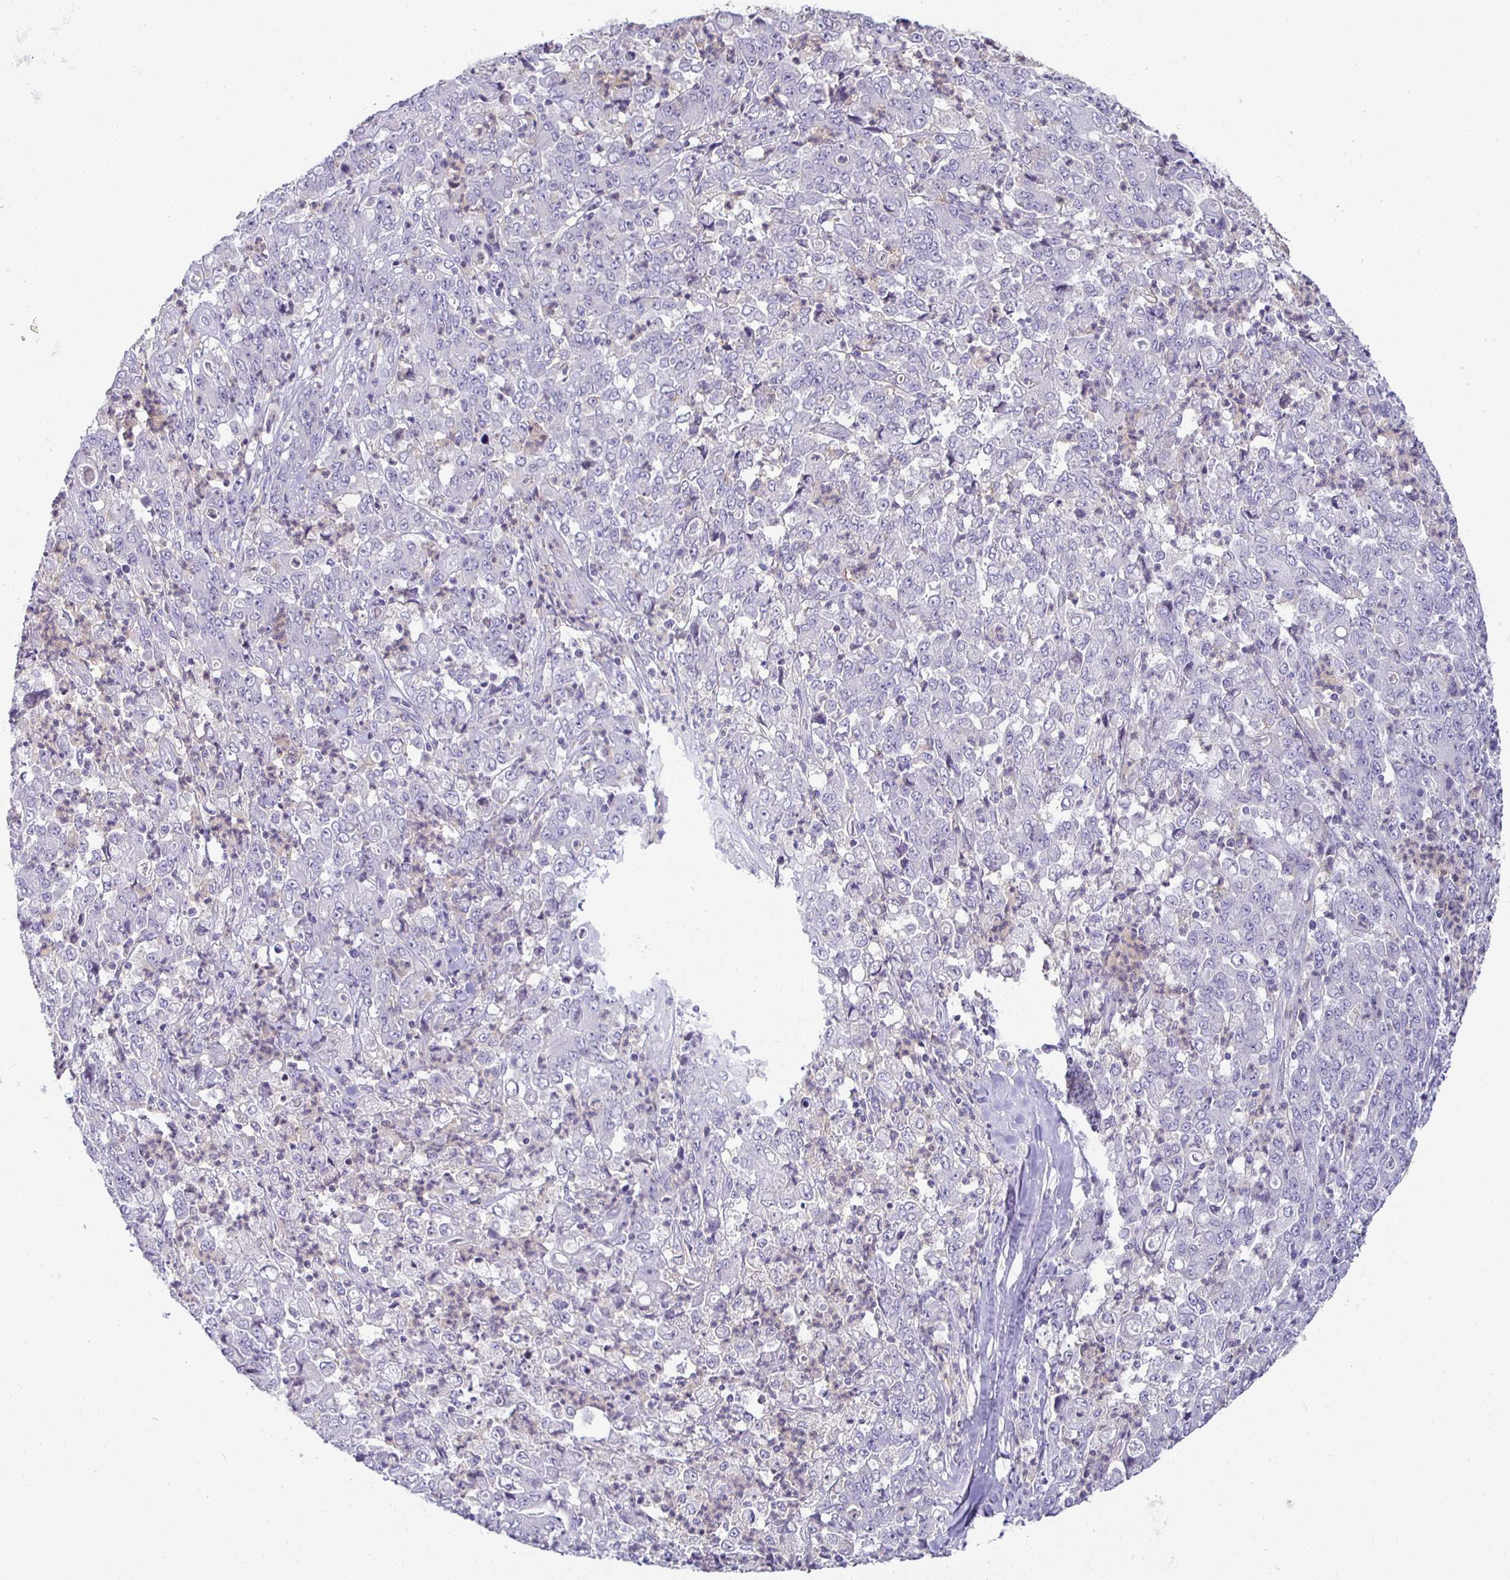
{"staining": {"intensity": "negative", "quantity": "none", "location": "none"}, "tissue": "stomach cancer", "cell_type": "Tumor cells", "image_type": "cancer", "snomed": [{"axis": "morphology", "description": "Adenocarcinoma, NOS"}, {"axis": "topography", "description": "Stomach, lower"}], "caption": "Tumor cells show no significant expression in stomach cancer.", "gene": "SIRPA", "patient": {"sex": "female", "age": 71}}